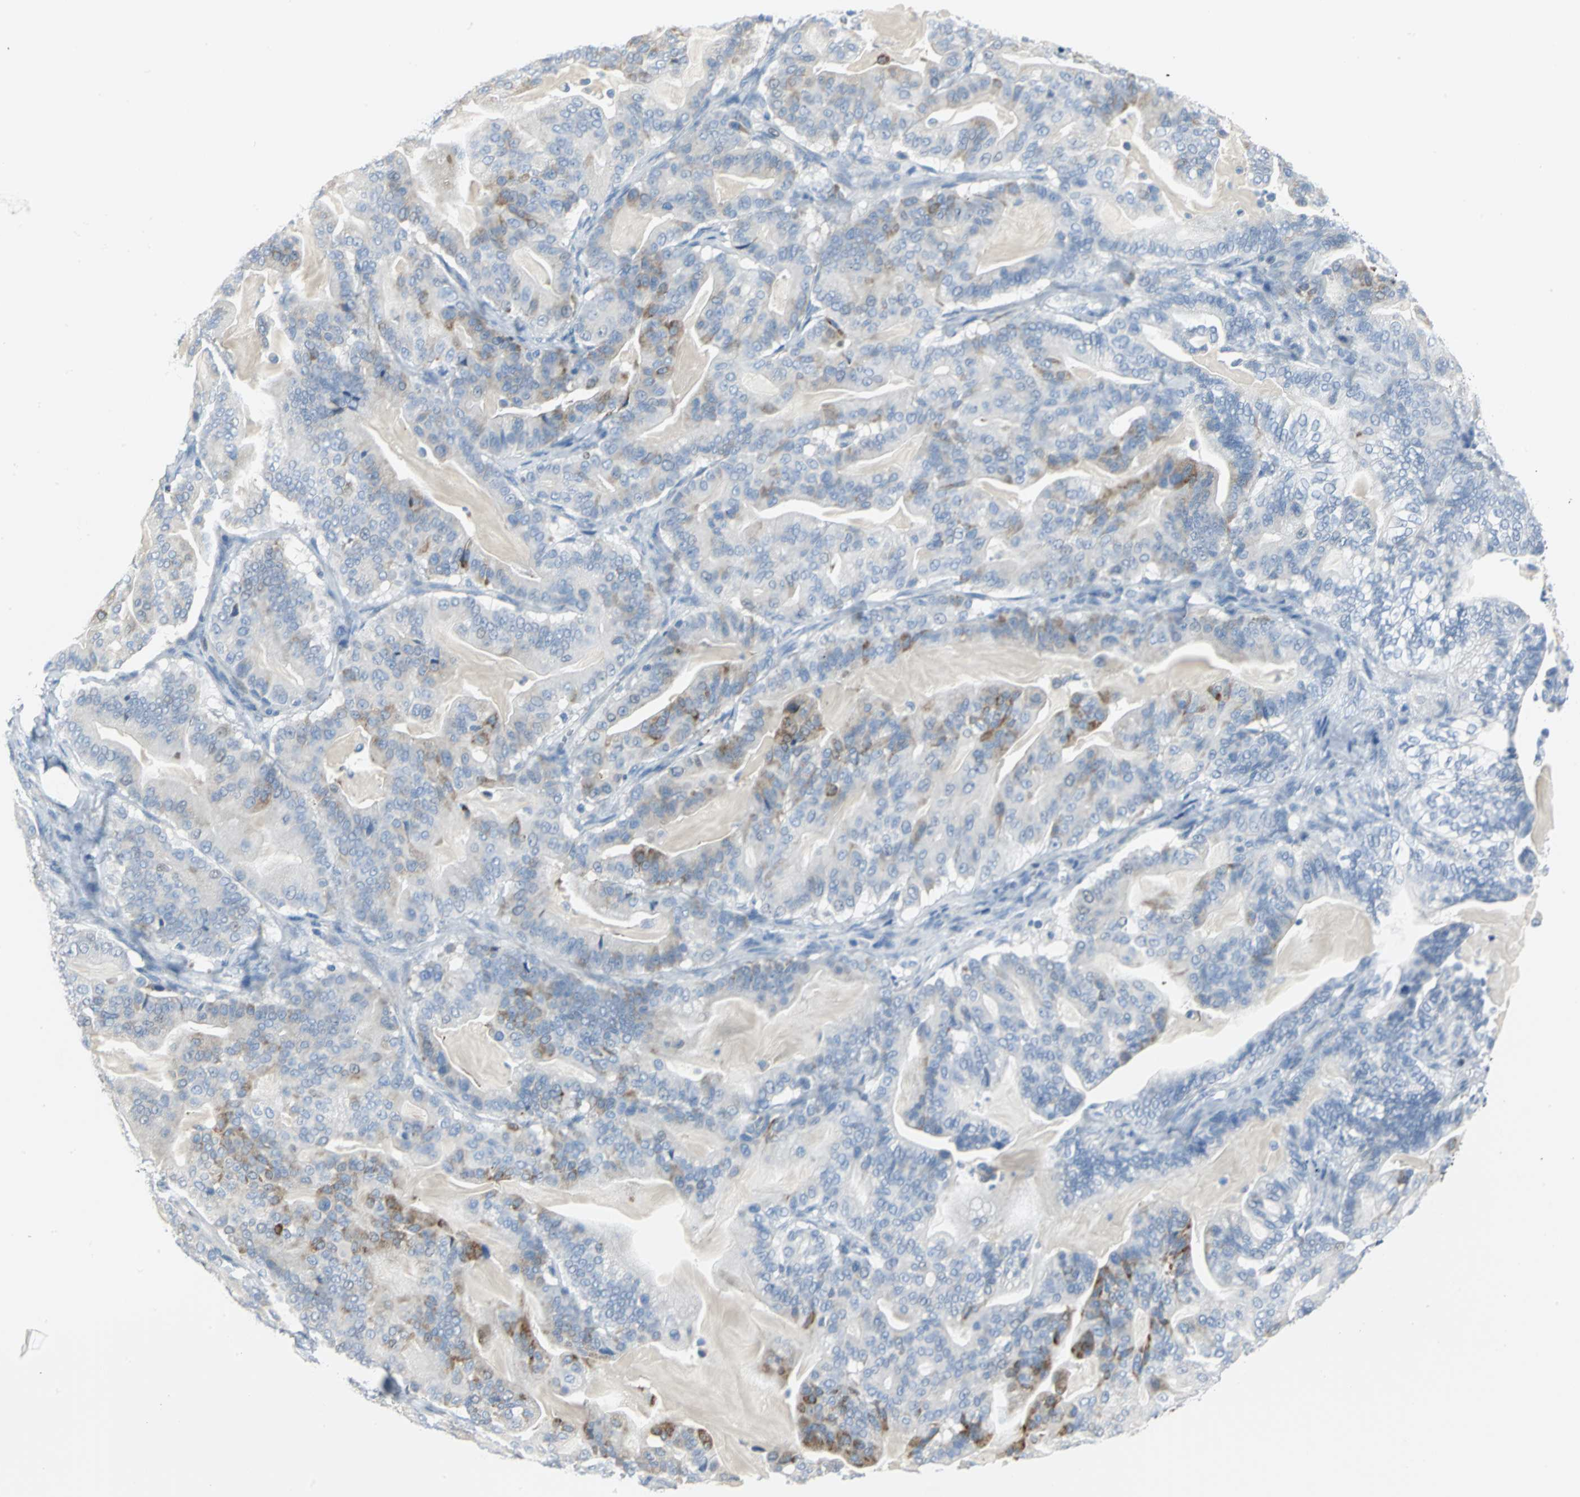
{"staining": {"intensity": "moderate", "quantity": "<25%", "location": "cytoplasmic/membranous"}, "tissue": "pancreatic cancer", "cell_type": "Tumor cells", "image_type": "cancer", "snomed": [{"axis": "morphology", "description": "Adenocarcinoma, NOS"}, {"axis": "topography", "description": "Pancreas"}], "caption": "This is an image of immunohistochemistry staining of adenocarcinoma (pancreatic), which shows moderate expression in the cytoplasmic/membranous of tumor cells.", "gene": "MCM3", "patient": {"sex": "male", "age": 63}}